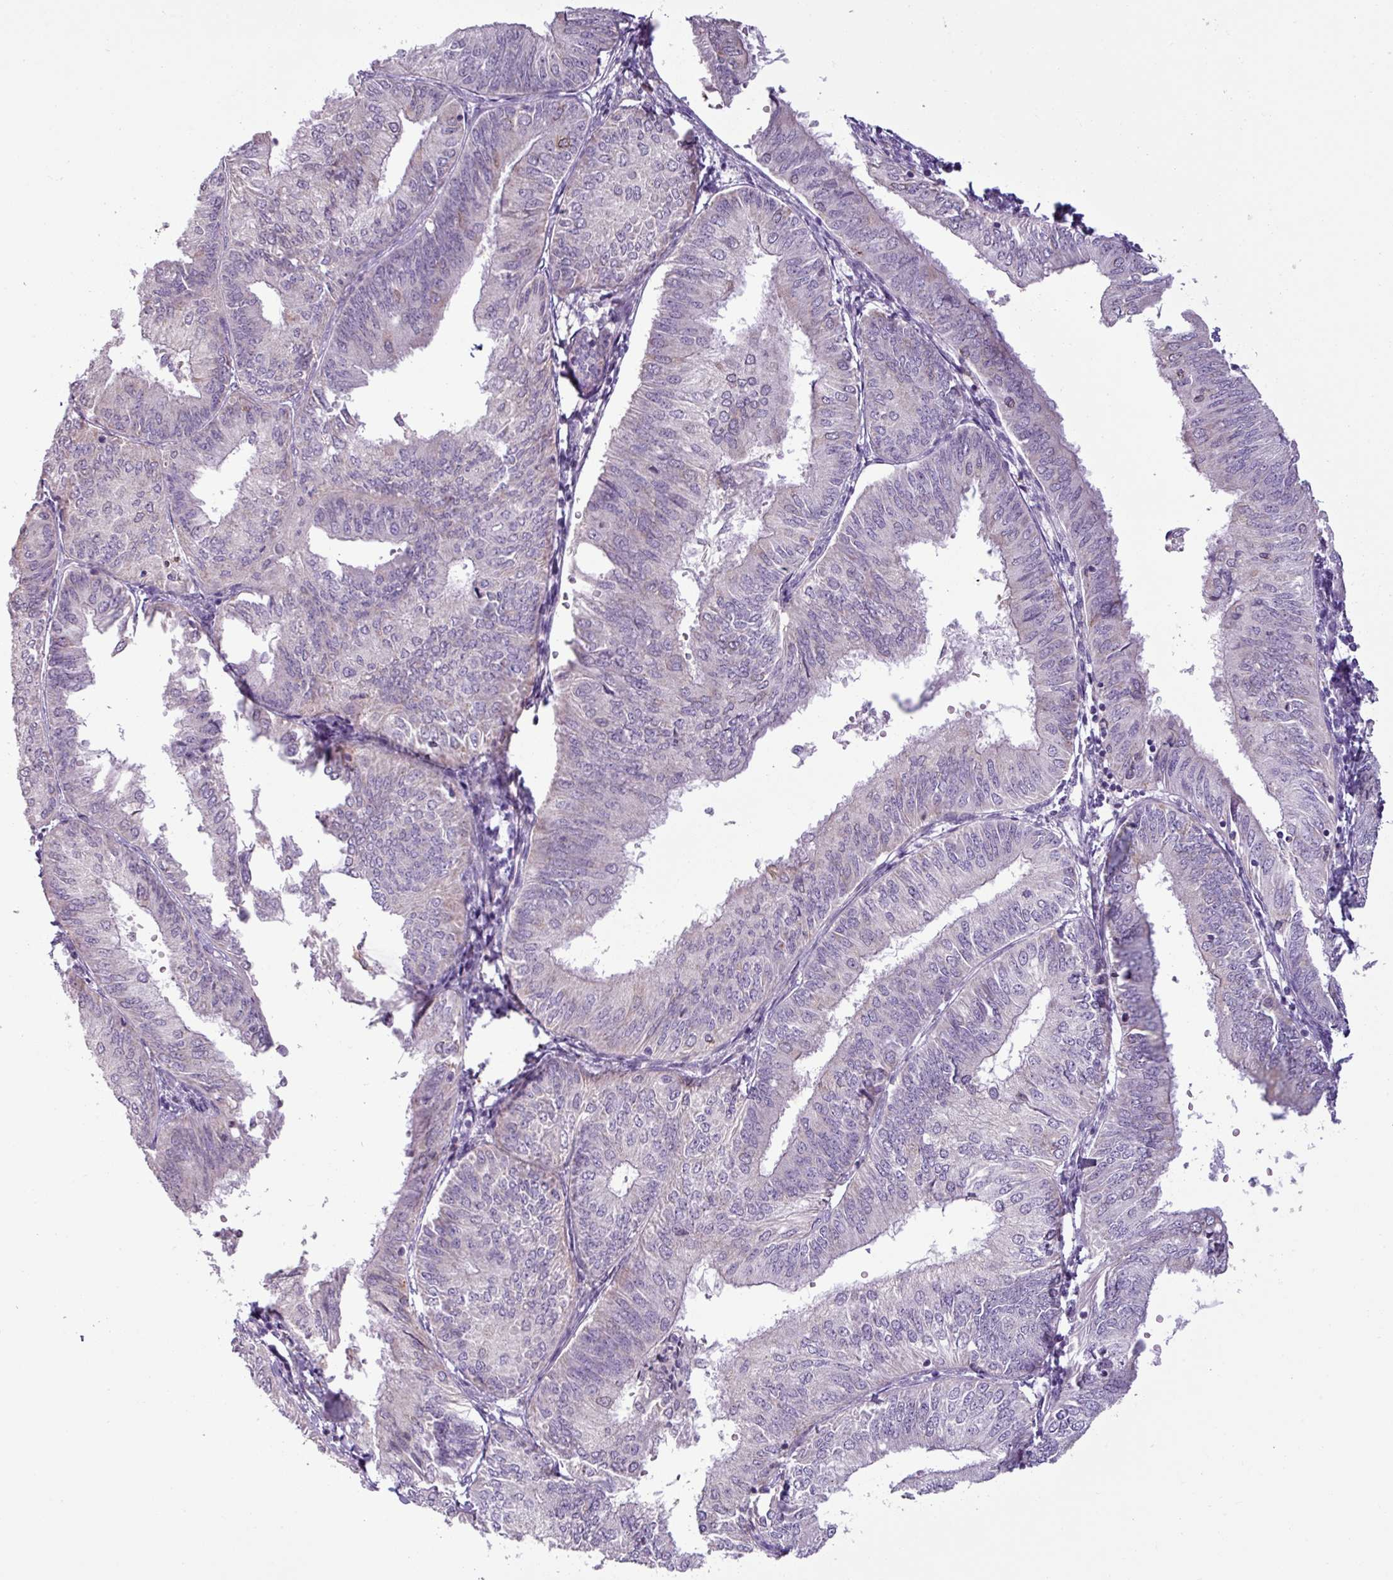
{"staining": {"intensity": "negative", "quantity": "none", "location": "none"}, "tissue": "endometrial cancer", "cell_type": "Tumor cells", "image_type": "cancer", "snomed": [{"axis": "morphology", "description": "Adenocarcinoma, NOS"}, {"axis": "topography", "description": "Endometrium"}], "caption": "Human endometrial cancer stained for a protein using IHC exhibits no positivity in tumor cells.", "gene": "ZNF667", "patient": {"sex": "female", "age": 58}}